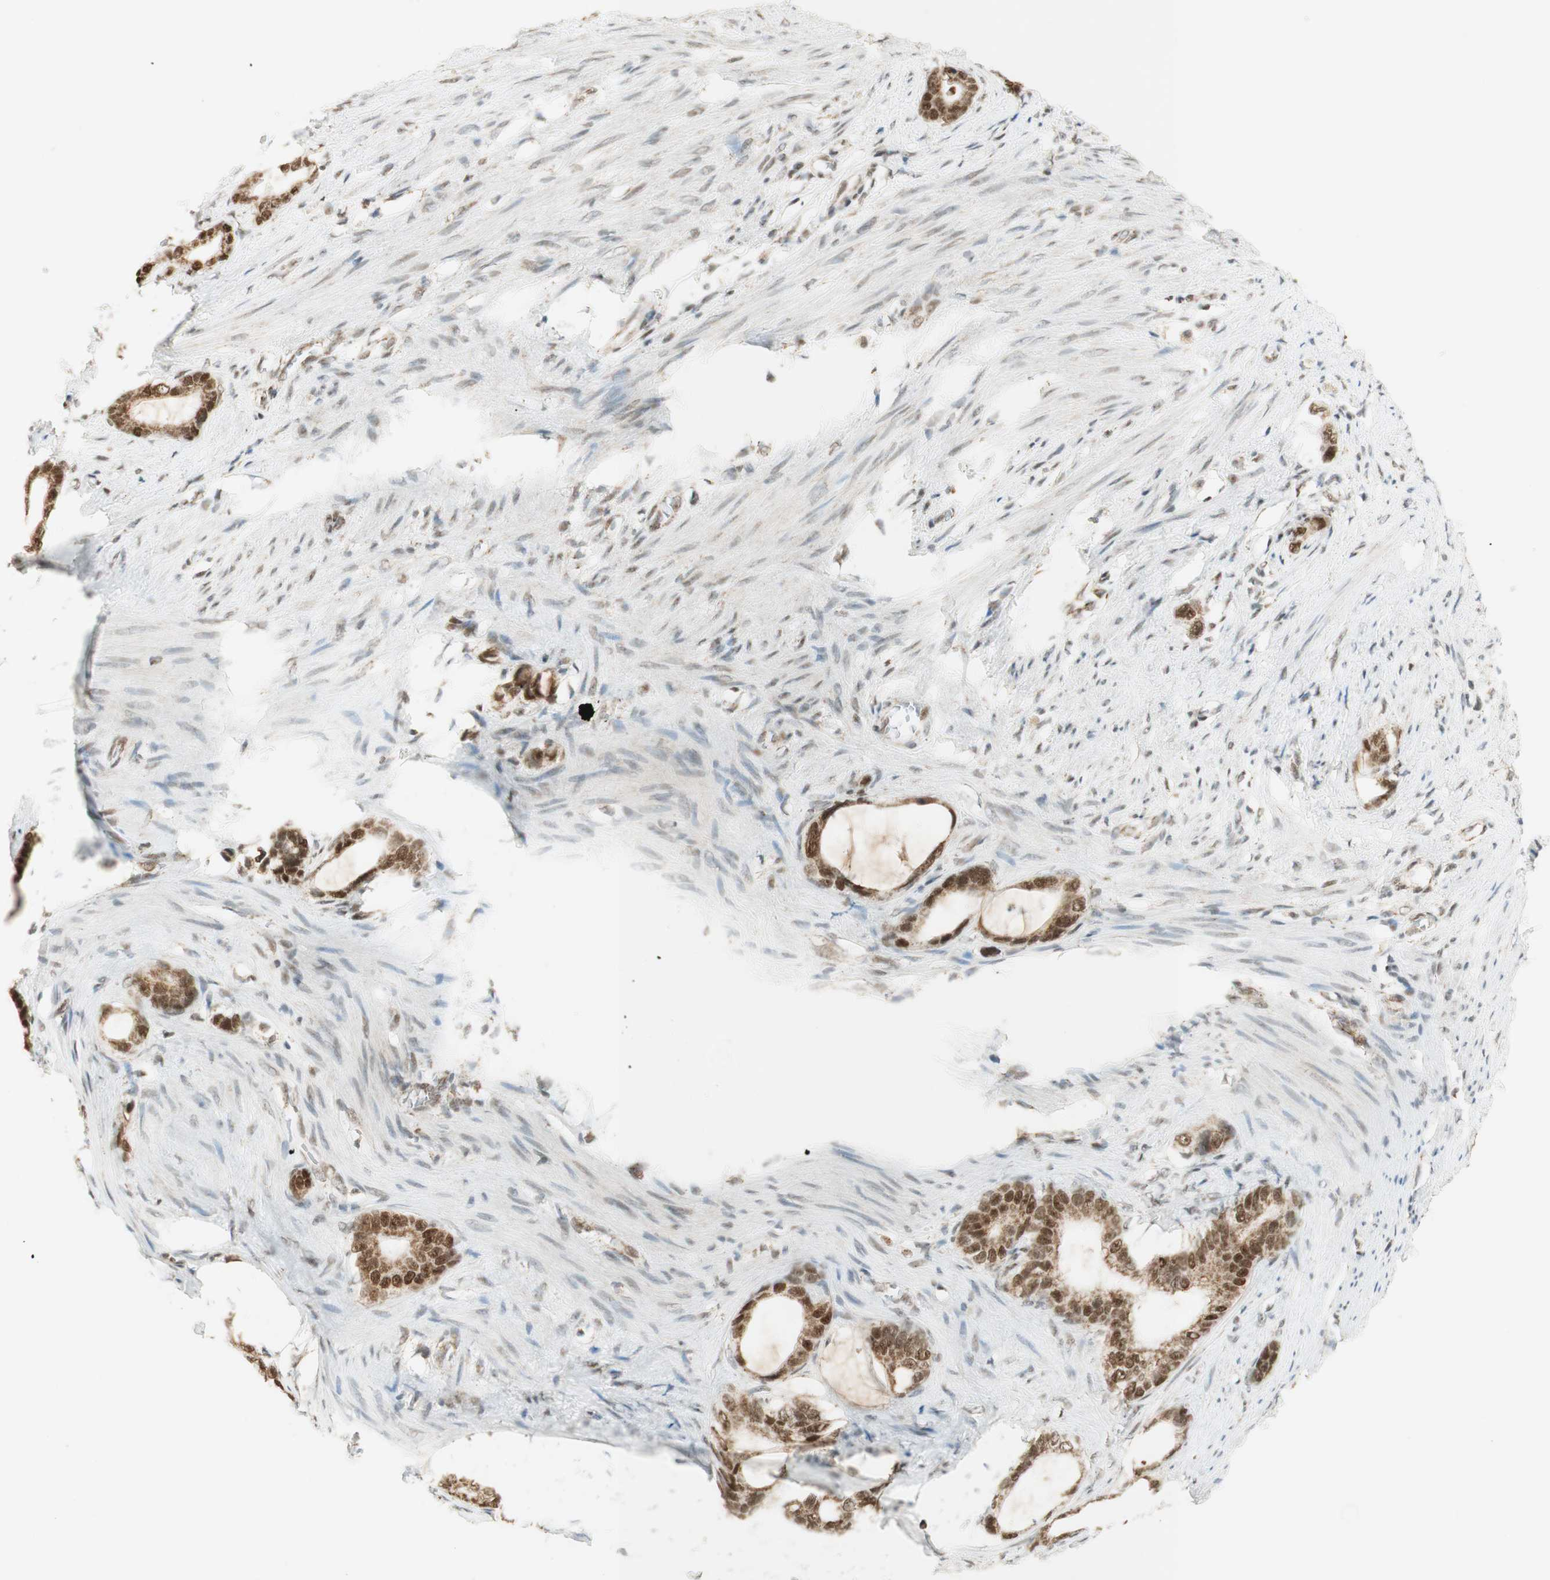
{"staining": {"intensity": "strong", "quantity": ">75%", "location": "nuclear"}, "tissue": "stomach cancer", "cell_type": "Tumor cells", "image_type": "cancer", "snomed": [{"axis": "morphology", "description": "Adenocarcinoma, NOS"}, {"axis": "topography", "description": "Stomach"}], "caption": "This is a histology image of immunohistochemistry (IHC) staining of stomach cancer (adenocarcinoma), which shows strong staining in the nuclear of tumor cells.", "gene": "ZNF782", "patient": {"sex": "female", "age": 75}}